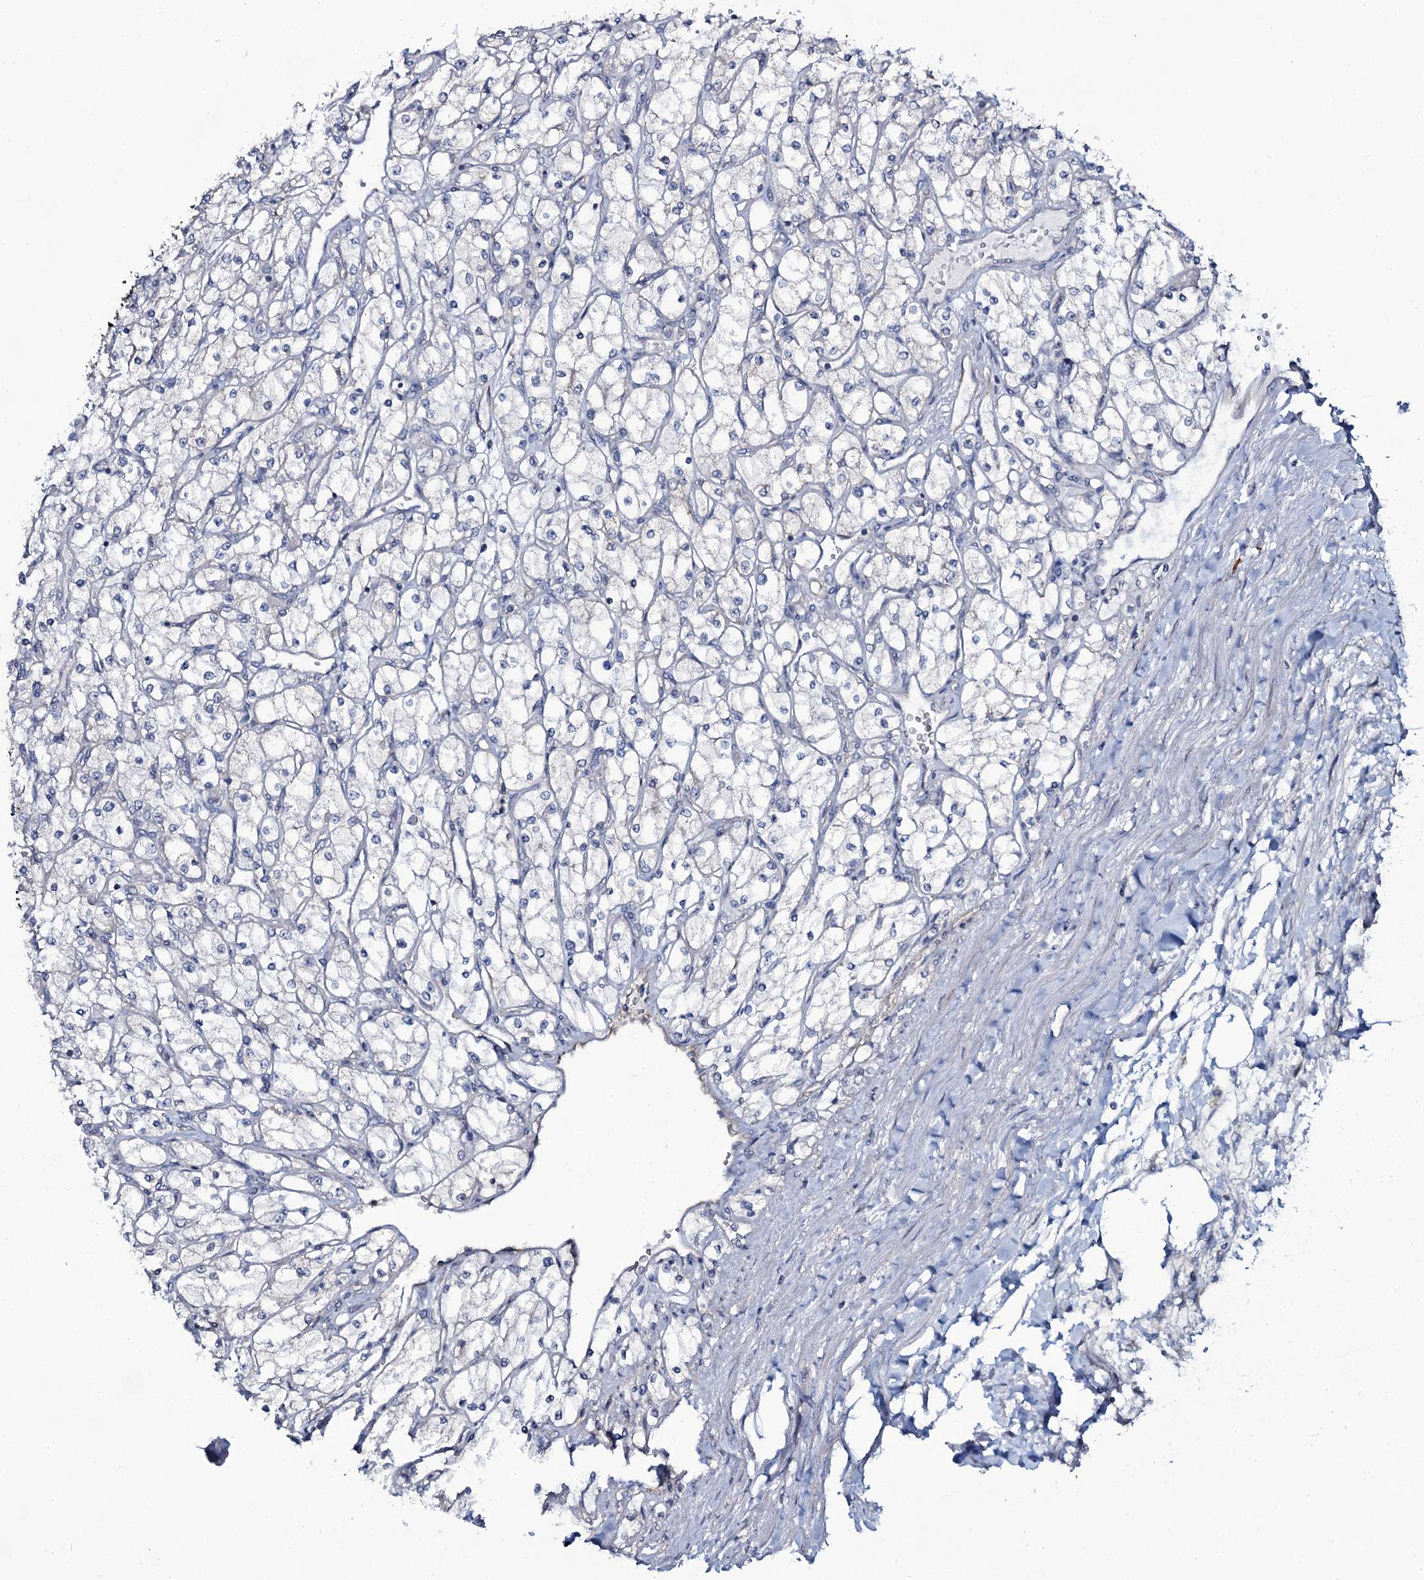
{"staining": {"intensity": "negative", "quantity": "none", "location": "none"}, "tissue": "renal cancer", "cell_type": "Tumor cells", "image_type": "cancer", "snomed": [{"axis": "morphology", "description": "Adenocarcinoma, NOS"}, {"axis": "topography", "description": "Kidney"}], "caption": "Tumor cells are negative for protein expression in human renal adenocarcinoma.", "gene": "SNAP23", "patient": {"sex": "male", "age": 80}}